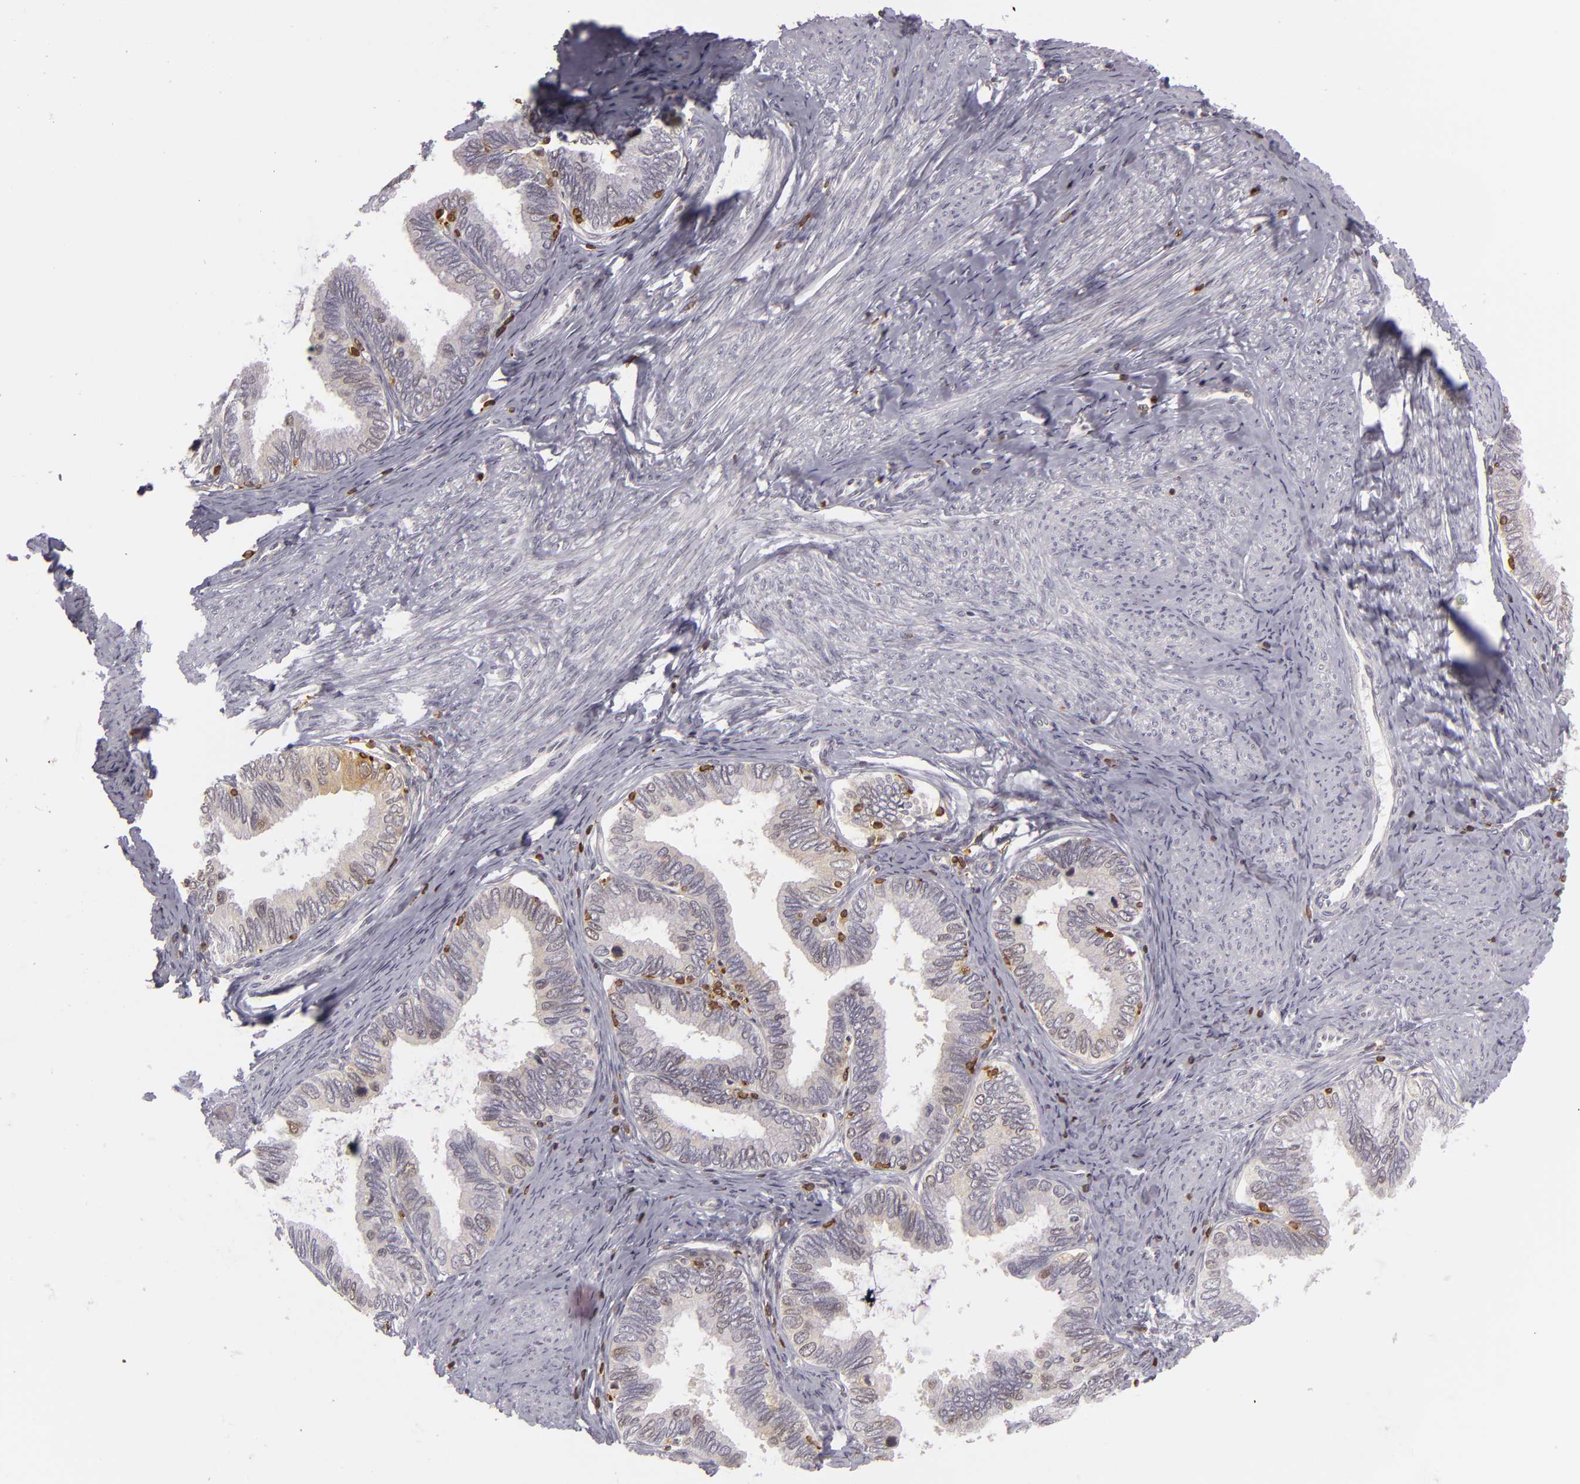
{"staining": {"intensity": "weak", "quantity": "<25%", "location": "cytoplasmic/membranous"}, "tissue": "cervical cancer", "cell_type": "Tumor cells", "image_type": "cancer", "snomed": [{"axis": "morphology", "description": "Adenocarcinoma, NOS"}, {"axis": "topography", "description": "Cervix"}], "caption": "Immunohistochemical staining of adenocarcinoma (cervical) reveals no significant expression in tumor cells.", "gene": "APOBEC3G", "patient": {"sex": "female", "age": 49}}